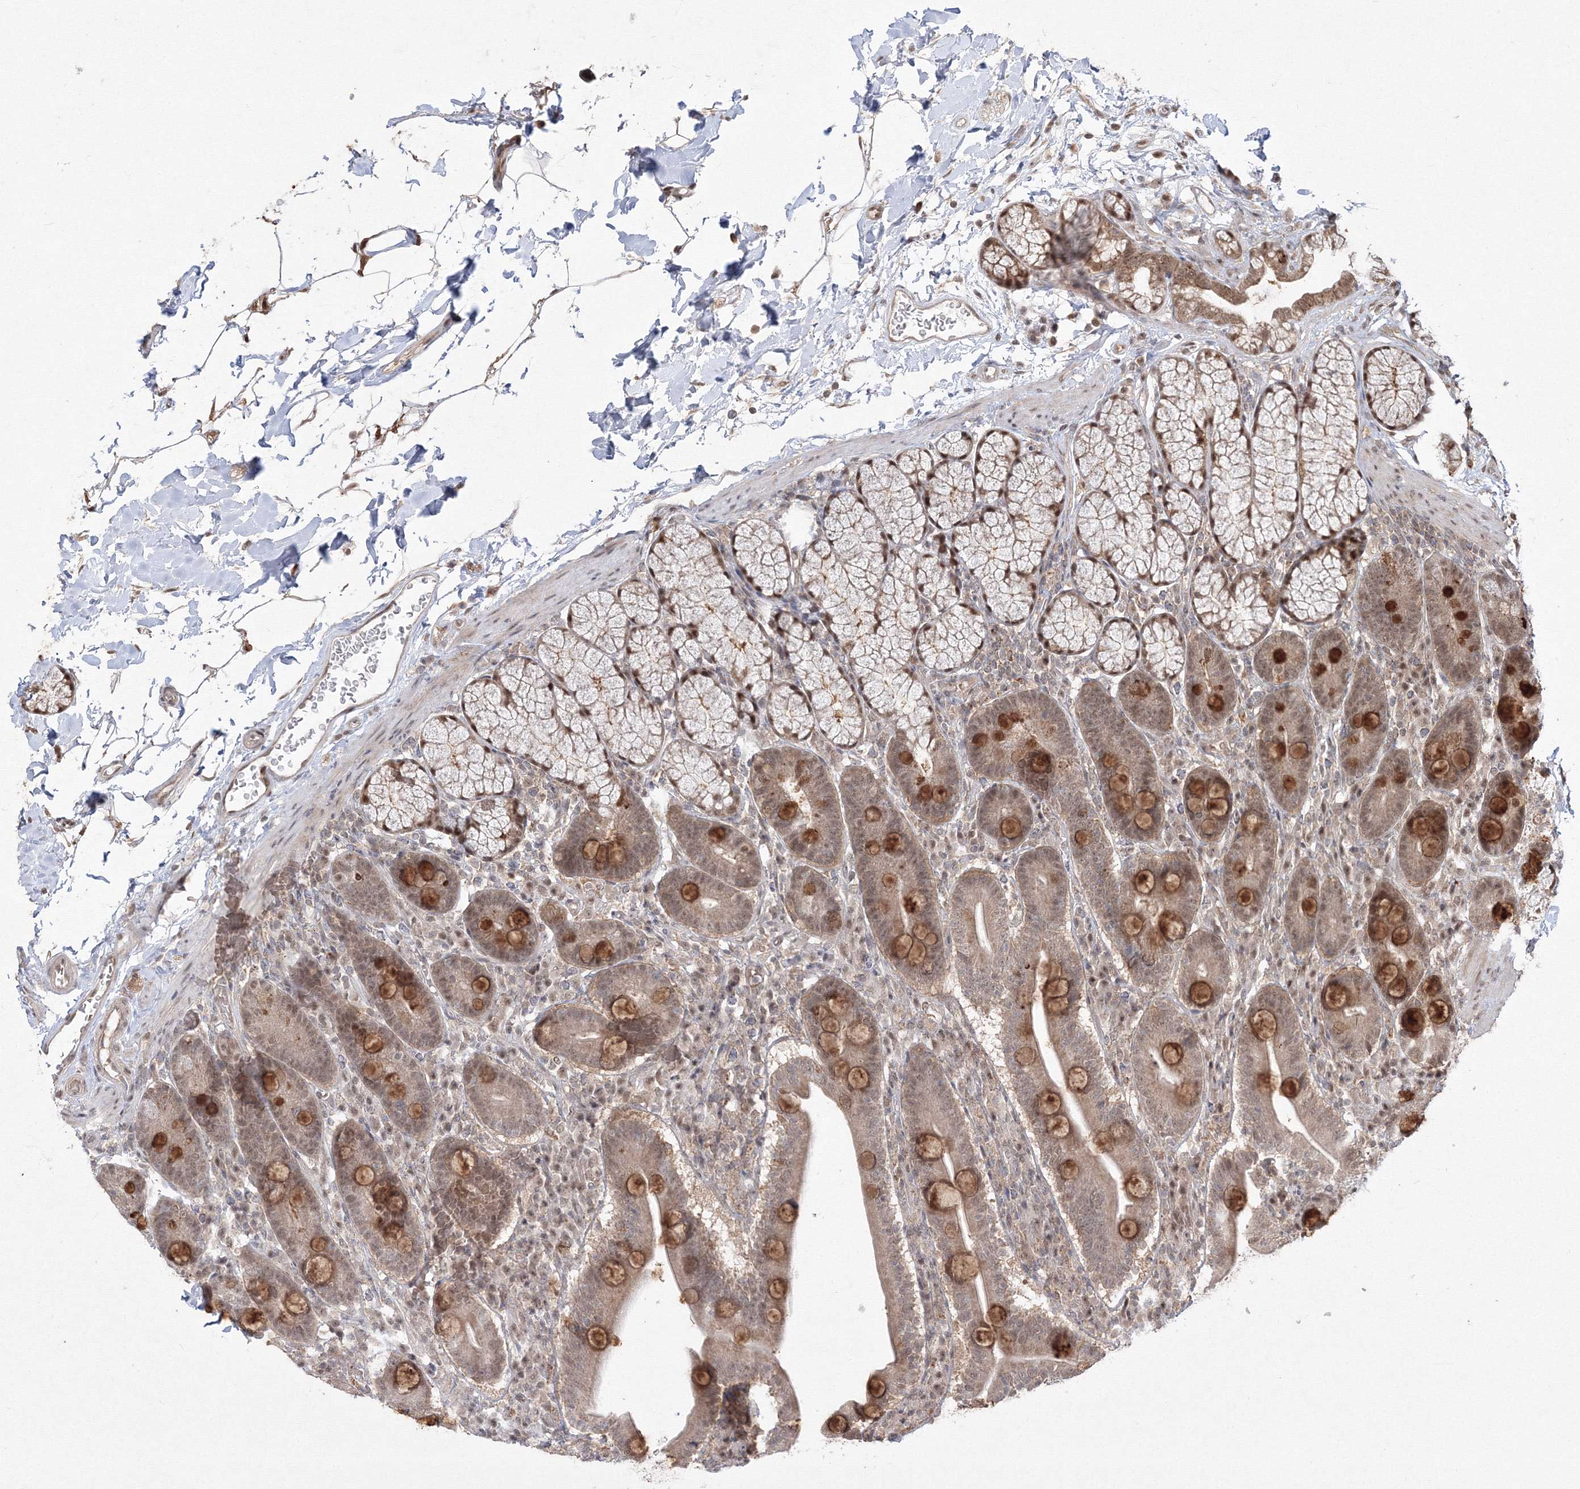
{"staining": {"intensity": "moderate", "quantity": ">75%", "location": "cytoplasmic/membranous"}, "tissue": "duodenum", "cell_type": "Glandular cells", "image_type": "normal", "snomed": [{"axis": "morphology", "description": "Normal tissue, NOS"}, {"axis": "topography", "description": "Duodenum"}], "caption": "A photomicrograph of human duodenum stained for a protein demonstrates moderate cytoplasmic/membranous brown staining in glandular cells.", "gene": "COPS4", "patient": {"sex": "male", "age": 35}}